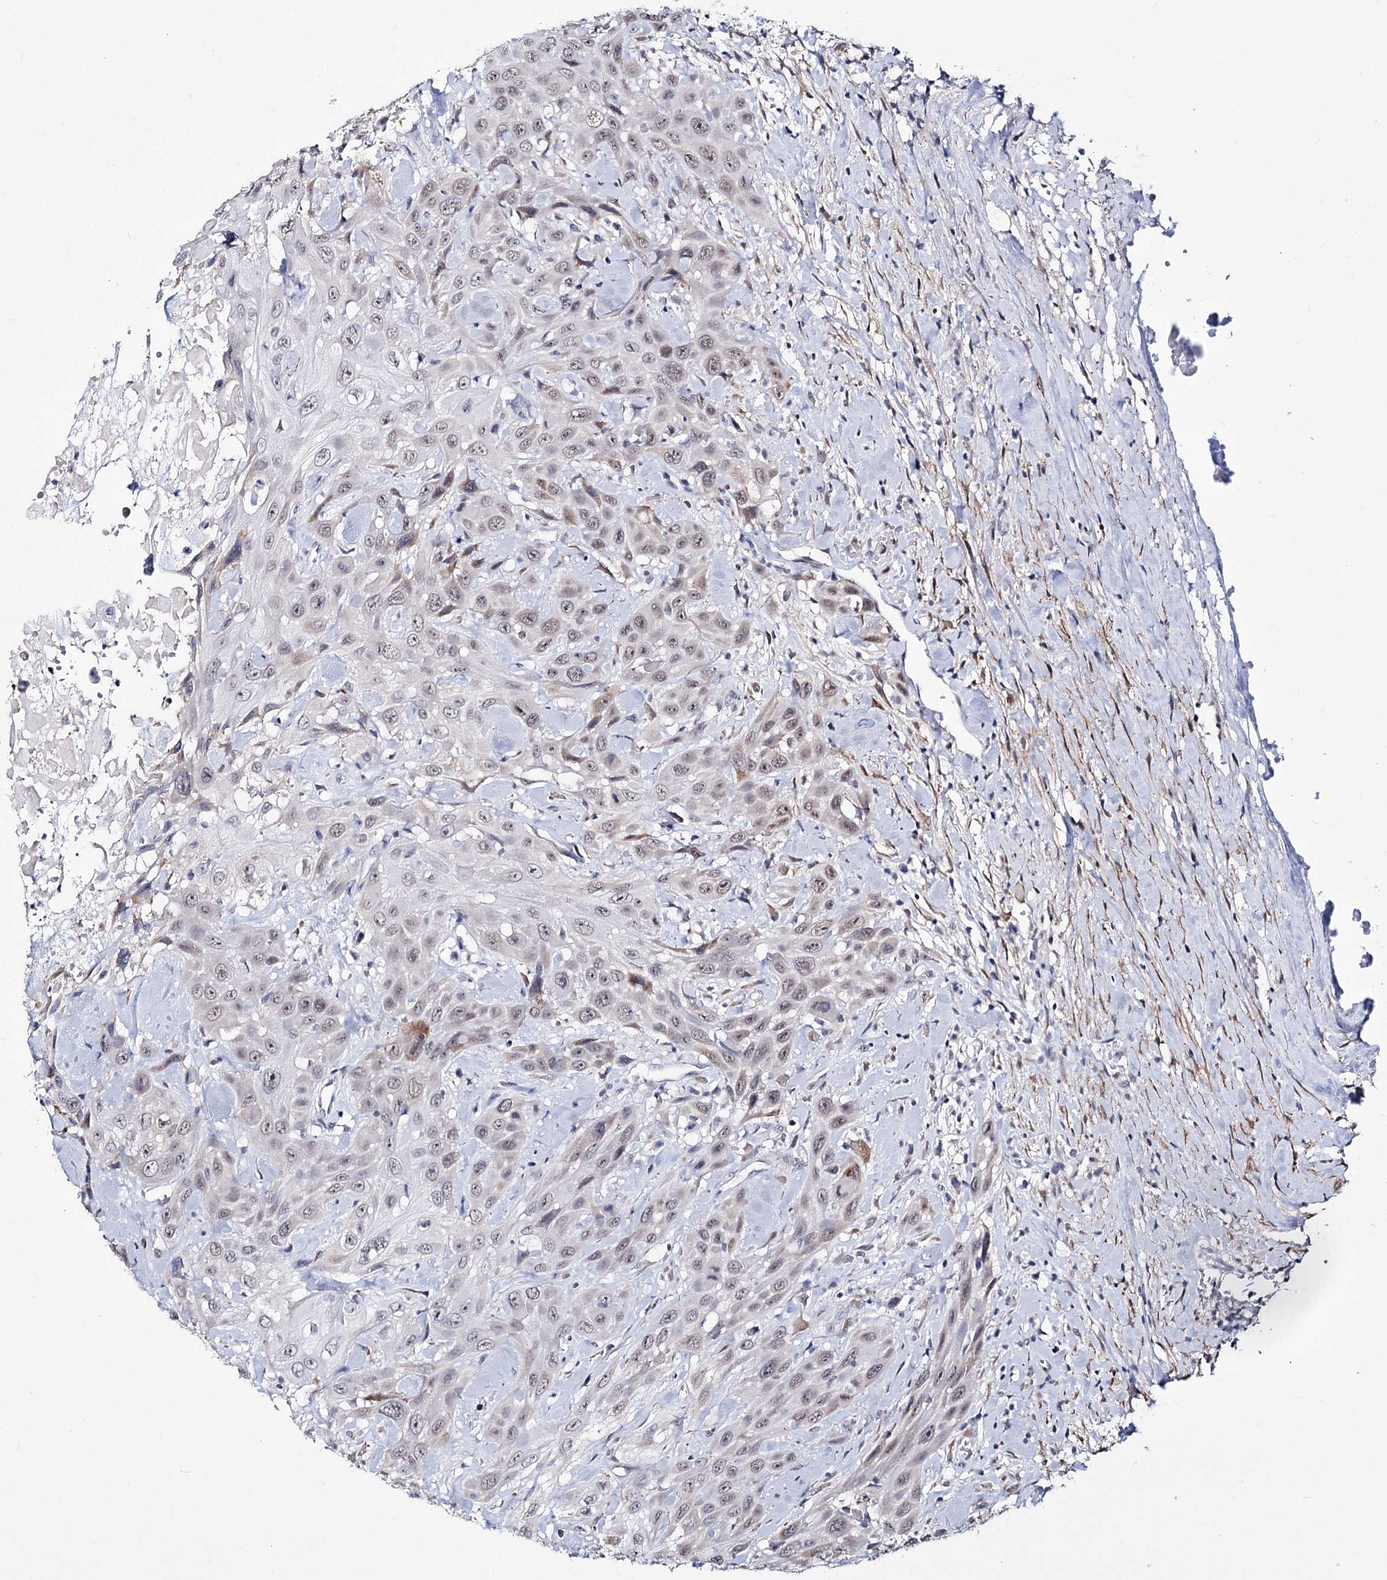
{"staining": {"intensity": "moderate", "quantity": "<25%", "location": "cytoplasmic/membranous,nuclear"}, "tissue": "head and neck cancer", "cell_type": "Tumor cells", "image_type": "cancer", "snomed": [{"axis": "morphology", "description": "Squamous cell carcinoma, NOS"}, {"axis": "topography", "description": "Head-Neck"}], "caption": "A brown stain shows moderate cytoplasmic/membranous and nuclear positivity of a protein in human head and neck cancer tumor cells.", "gene": "PPRC1", "patient": {"sex": "male", "age": 81}}